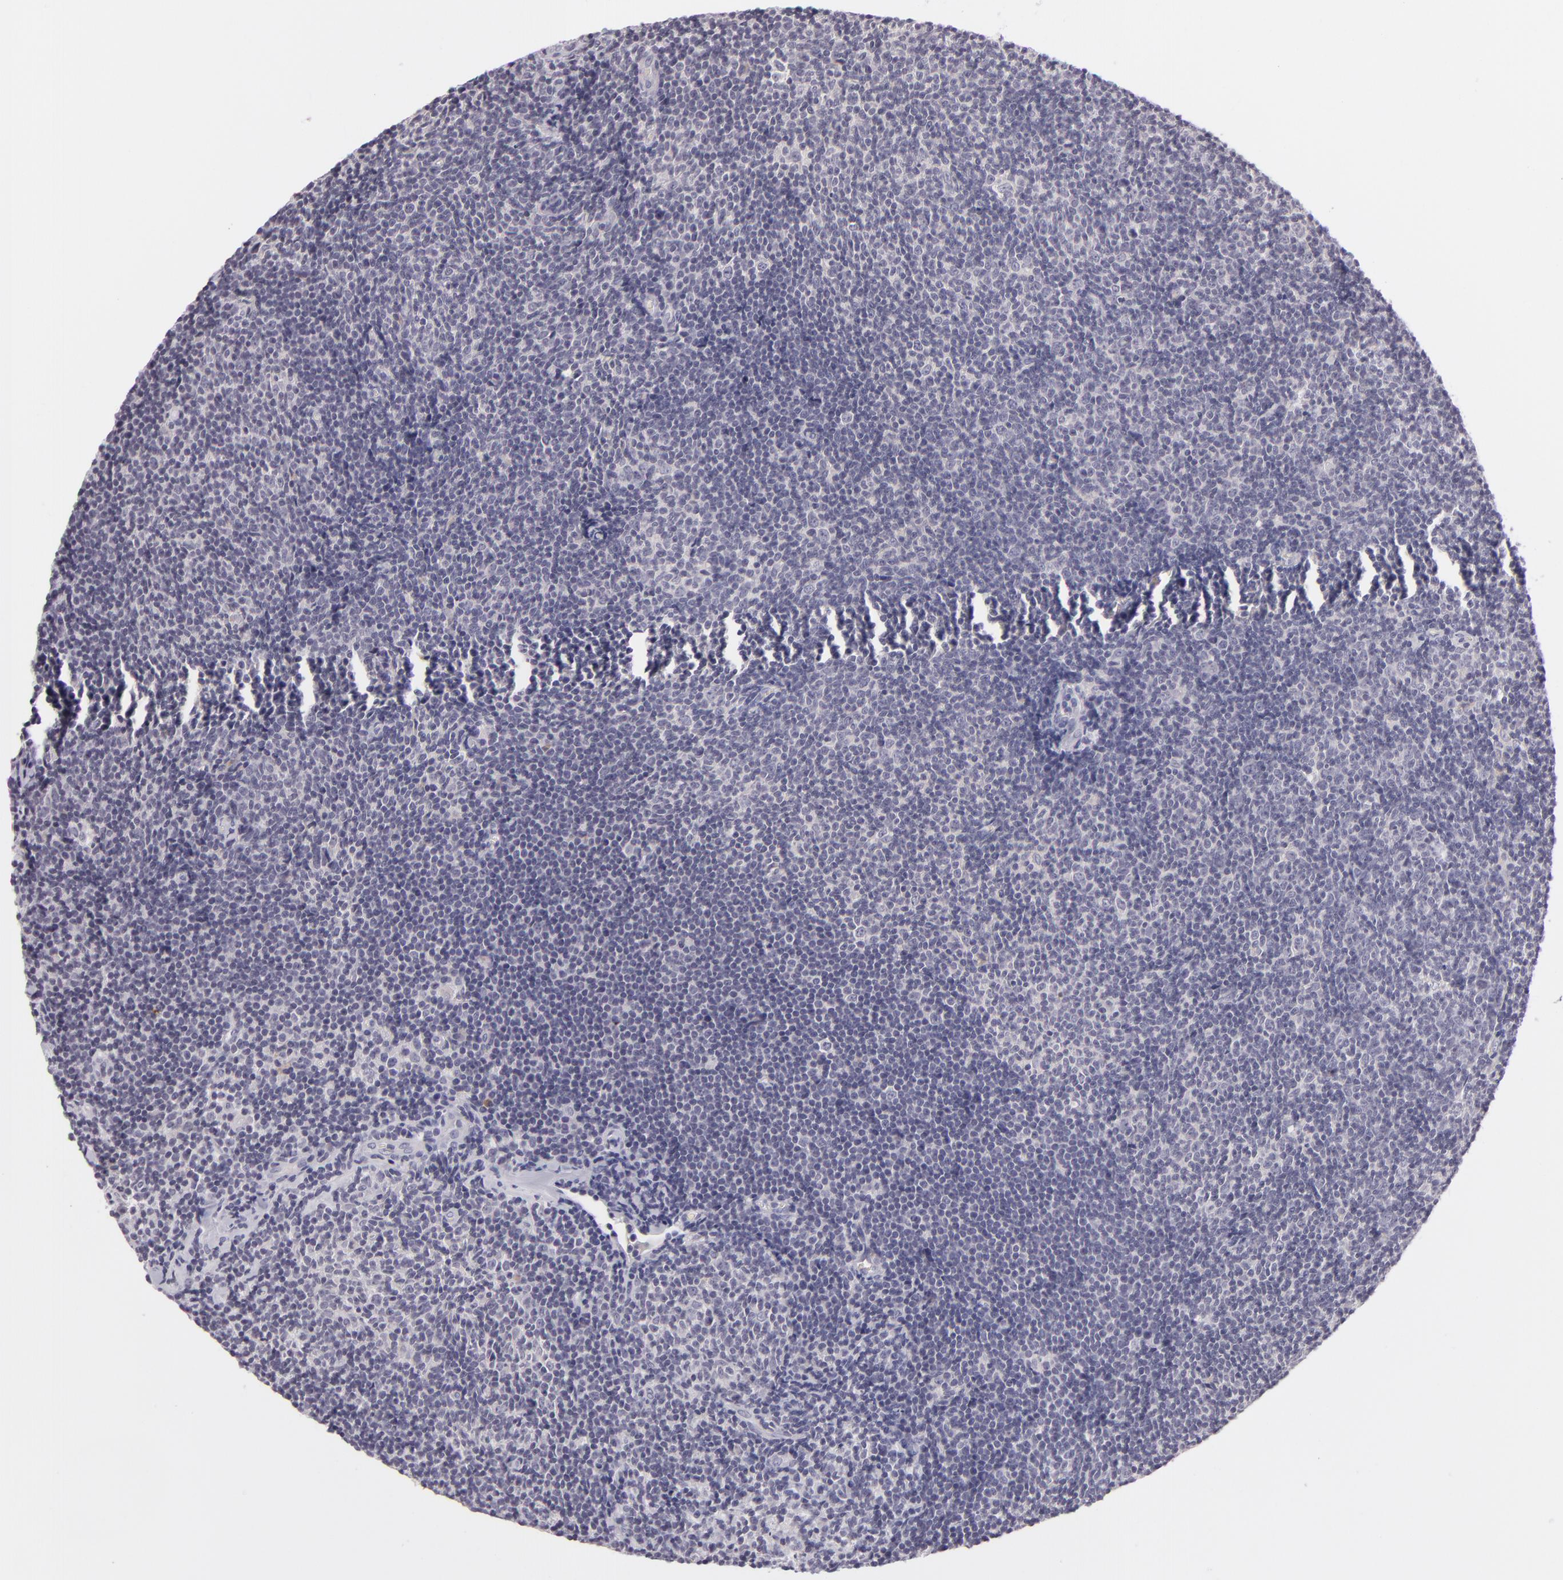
{"staining": {"intensity": "negative", "quantity": "none", "location": "none"}, "tissue": "lymphoma", "cell_type": "Tumor cells", "image_type": "cancer", "snomed": [{"axis": "morphology", "description": "Malignant lymphoma, non-Hodgkin's type, Low grade"}, {"axis": "topography", "description": "Lymph node"}], "caption": "DAB immunohistochemical staining of human lymphoma reveals no significant staining in tumor cells. The staining was performed using DAB to visualize the protein expression in brown, while the nuclei were stained in blue with hematoxylin (Magnification: 20x).", "gene": "DAG1", "patient": {"sex": "male", "age": 49}}